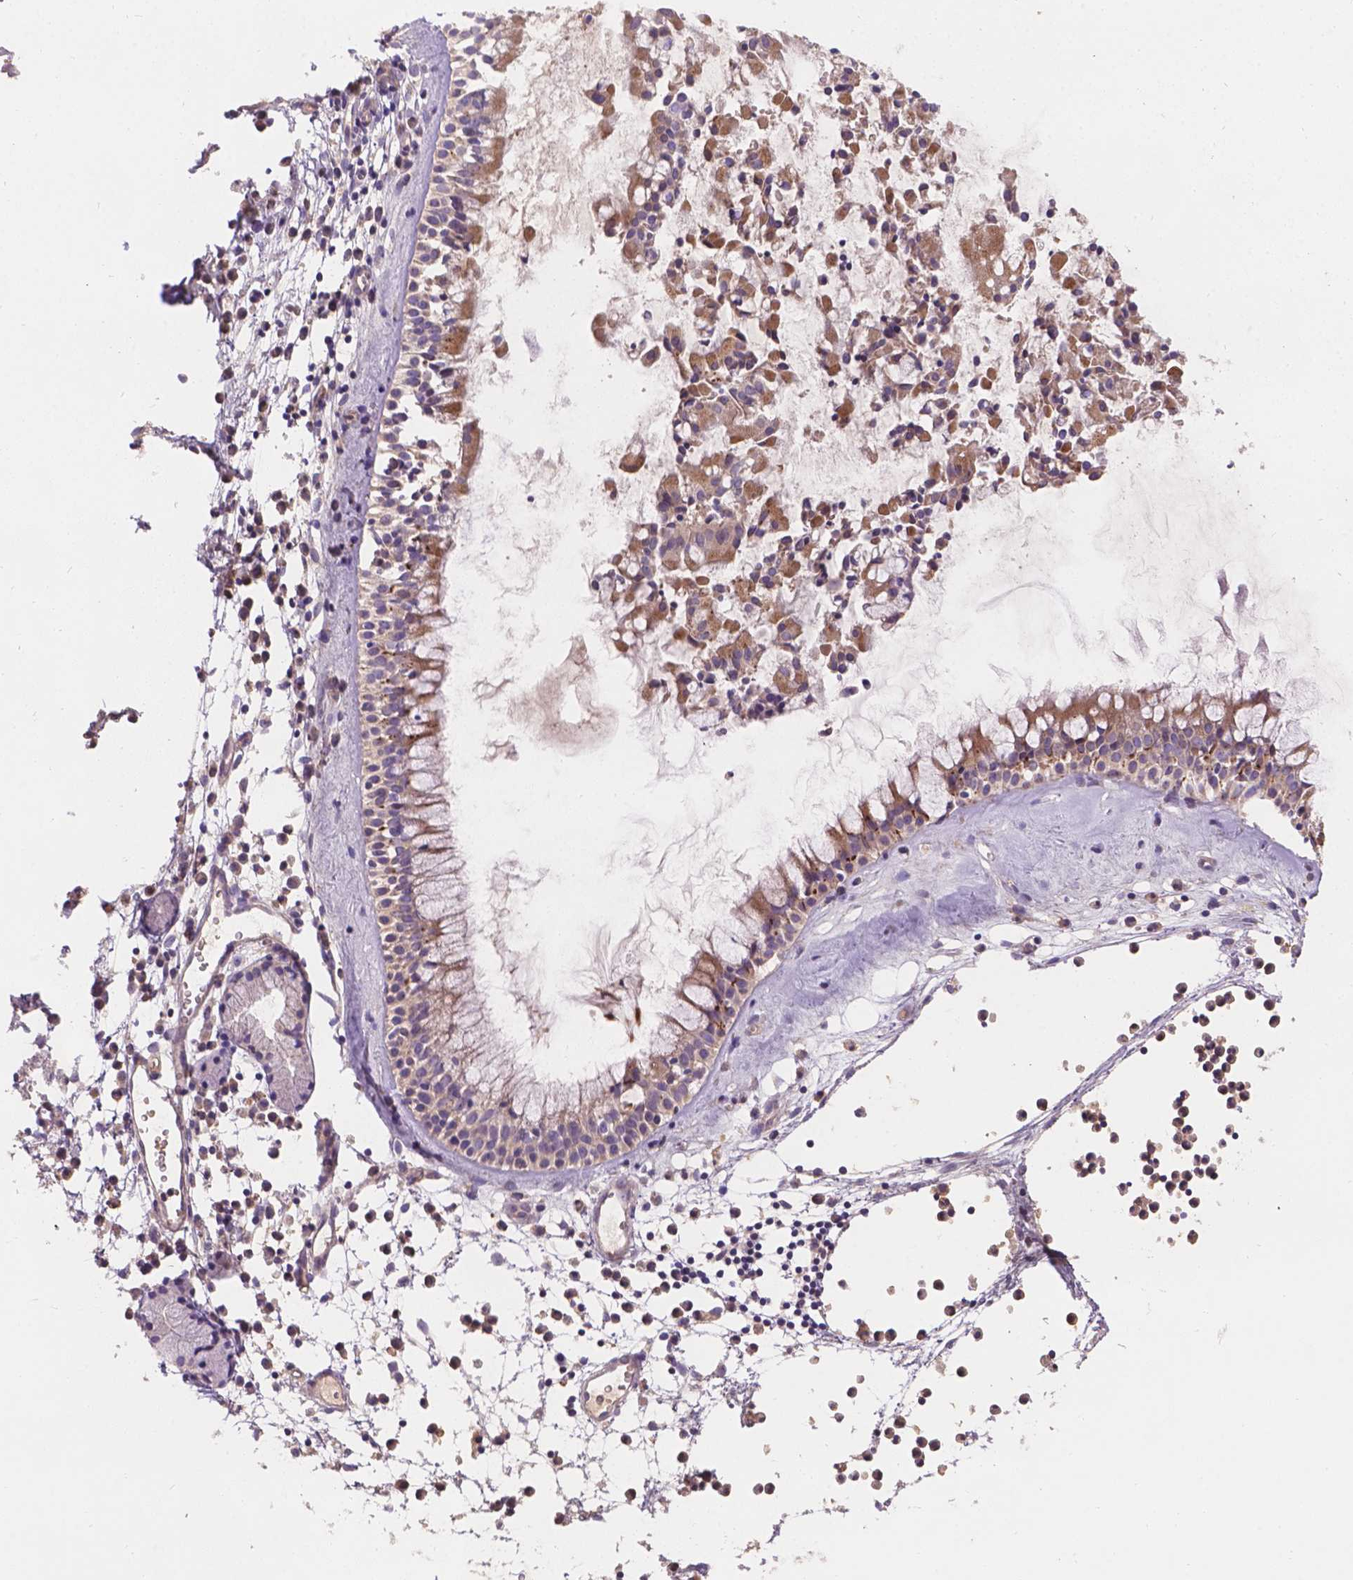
{"staining": {"intensity": "moderate", "quantity": "25%-75%", "location": "cytoplasmic/membranous"}, "tissue": "nasopharynx", "cell_type": "Respiratory epithelial cells", "image_type": "normal", "snomed": [{"axis": "morphology", "description": "Normal tissue, NOS"}, {"axis": "topography", "description": "Nasopharynx"}], "caption": "This histopathology image exhibits unremarkable nasopharynx stained with IHC to label a protein in brown. The cytoplasmic/membranous of respiratory epithelial cells show moderate positivity for the protein. Nuclei are counter-stained blue.", "gene": "CDK10", "patient": {"sex": "female", "age": 85}}